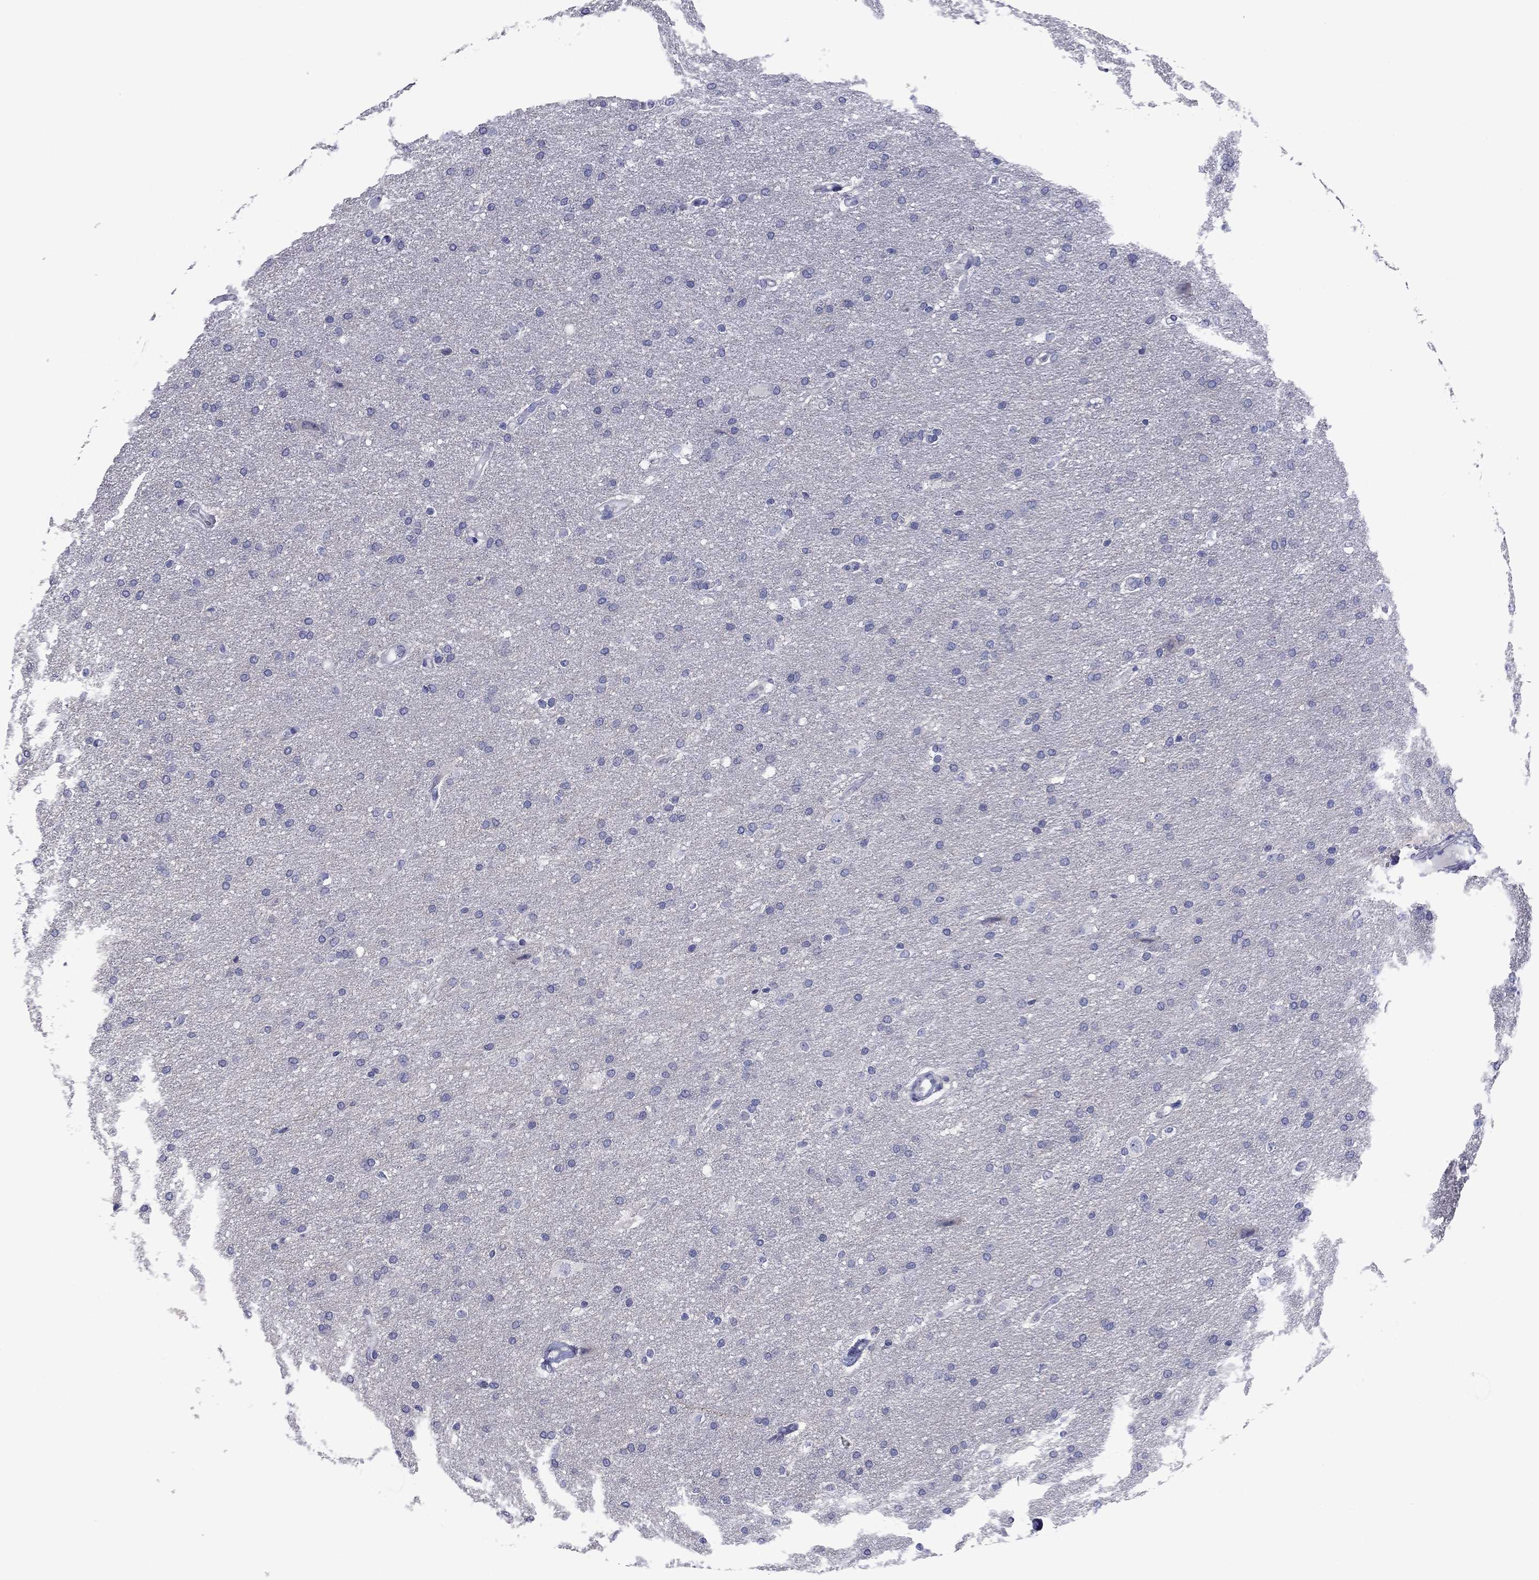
{"staining": {"intensity": "negative", "quantity": "none", "location": "none"}, "tissue": "glioma", "cell_type": "Tumor cells", "image_type": "cancer", "snomed": [{"axis": "morphology", "description": "Glioma, malignant, Low grade"}, {"axis": "topography", "description": "Brain"}], "caption": "DAB (3,3'-diaminobenzidine) immunohistochemical staining of malignant low-grade glioma displays no significant expression in tumor cells.", "gene": "GRK7", "patient": {"sex": "female", "age": 37}}